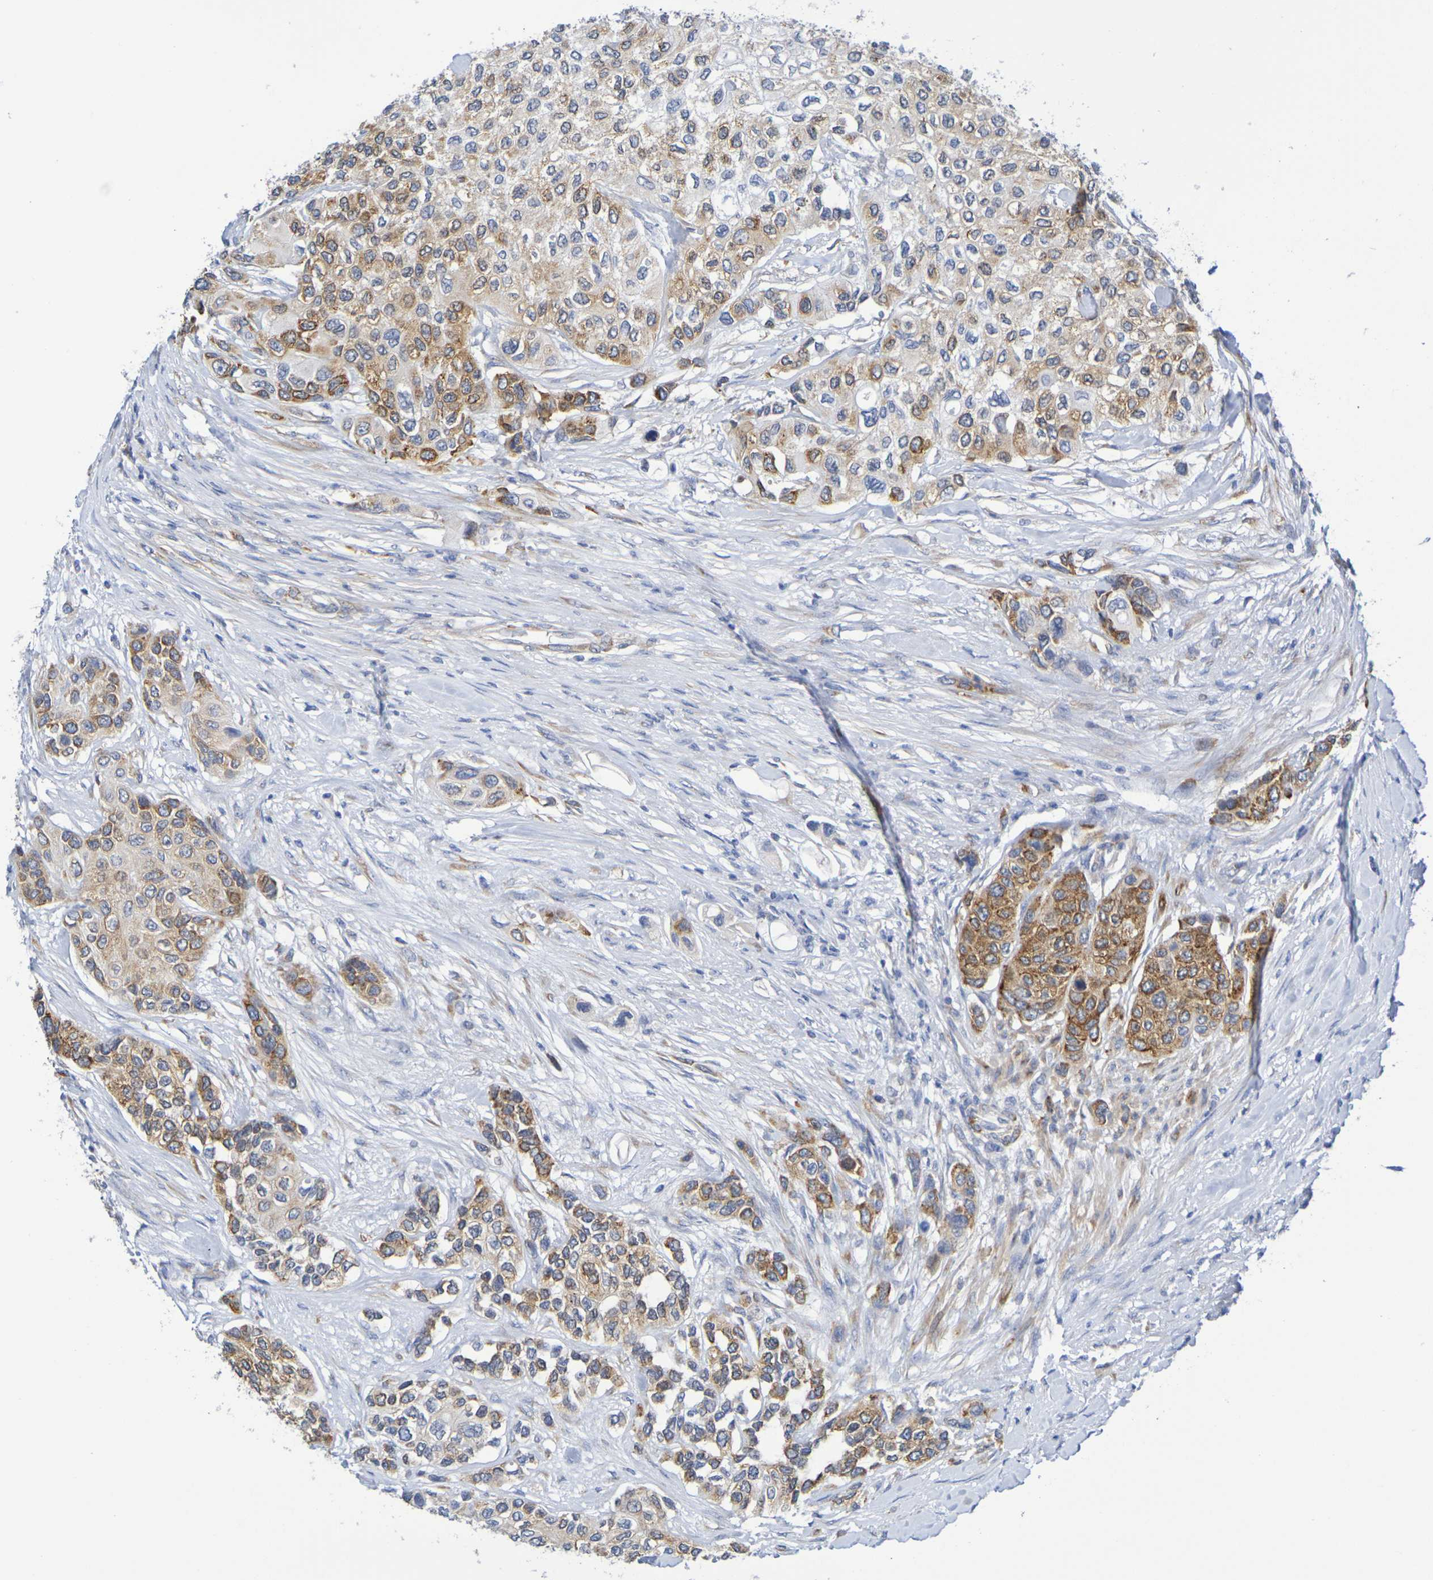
{"staining": {"intensity": "moderate", "quantity": "25%-75%", "location": "cytoplasmic/membranous"}, "tissue": "urothelial cancer", "cell_type": "Tumor cells", "image_type": "cancer", "snomed": [{"axis": "morphology", "description": "Urothelial carcinoma, High grade"}, {"axis": "topography", "description": "Urinary bladder"}], "caption": "A photomicrograph showing moderate cytoplasmic/membranous positivity in approximately 25%-75% of tumor cells in urothelial carcinoma (high-grade), as visualized by brown immunohistochemical staining.", "gene": "TMCC3", "patient": {"sex": "female", "age": 56}}